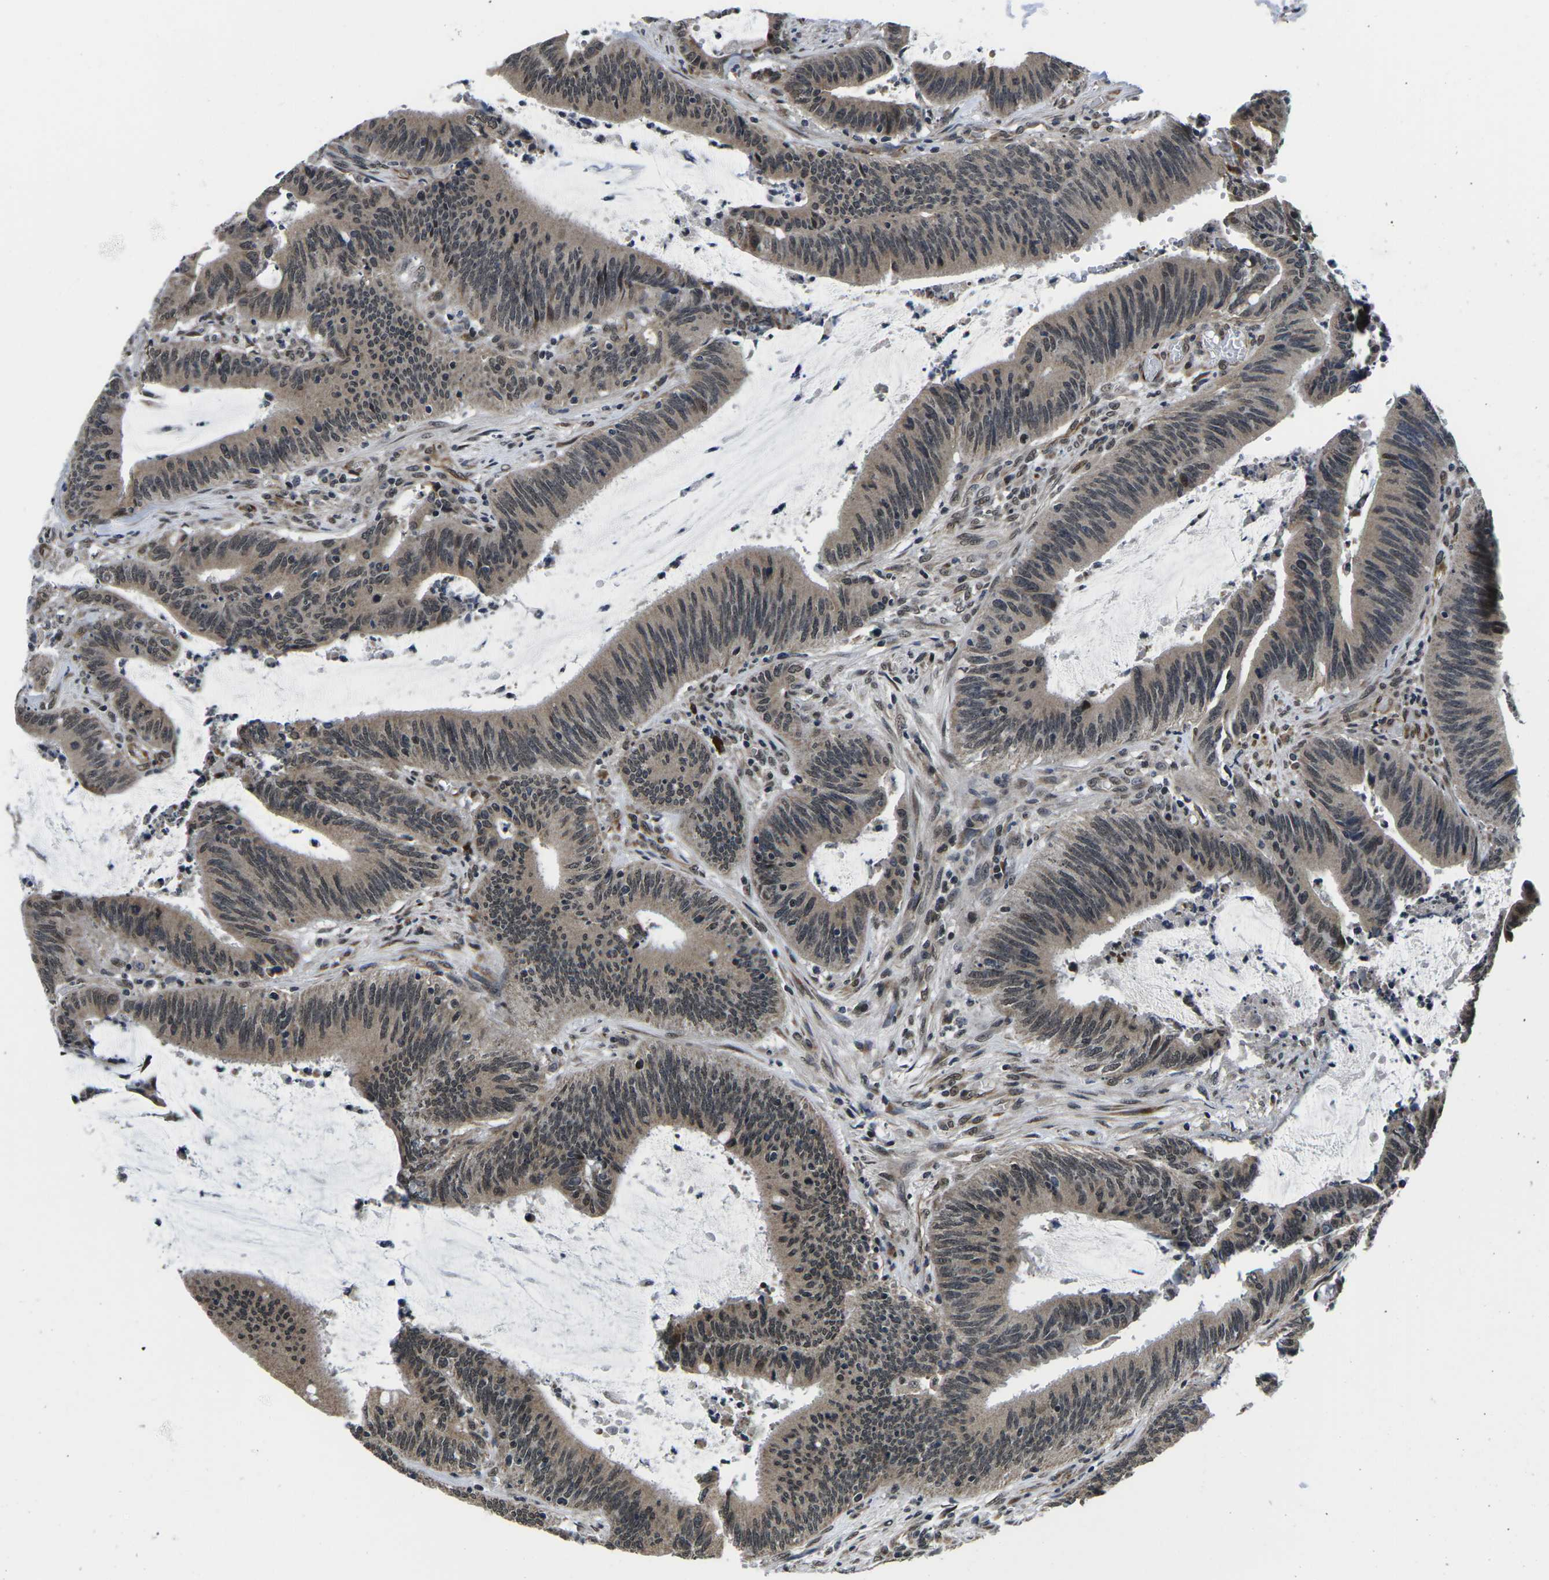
{"staining": {"intensity": "weak", "quantity": ">75%", "location": "cytoplasmic/membranous,nuclear"}, "tissue": "colorectal cancer", "cell_type": "Tumor cells", "image_type": "cancer", "snomed": [{"axis": "morphology", "description": "Normal tissue, NOS"}, {"axis": "morphology", "description": "Adenocarcinoma, NOS"}, {"axis": "topography", "description": "Rectum"}], "caption": "Immunohistochemistry micrograph of colorectal cancer (adenocarcinoma) stained for a protein (brown), which reveals low levels of weak cytoplasmic/membranous and nuclear positivity in approximately >75% of tumor cells.", "gene": "CCNE1", "patient": {"sex": "female", "age": 66}}